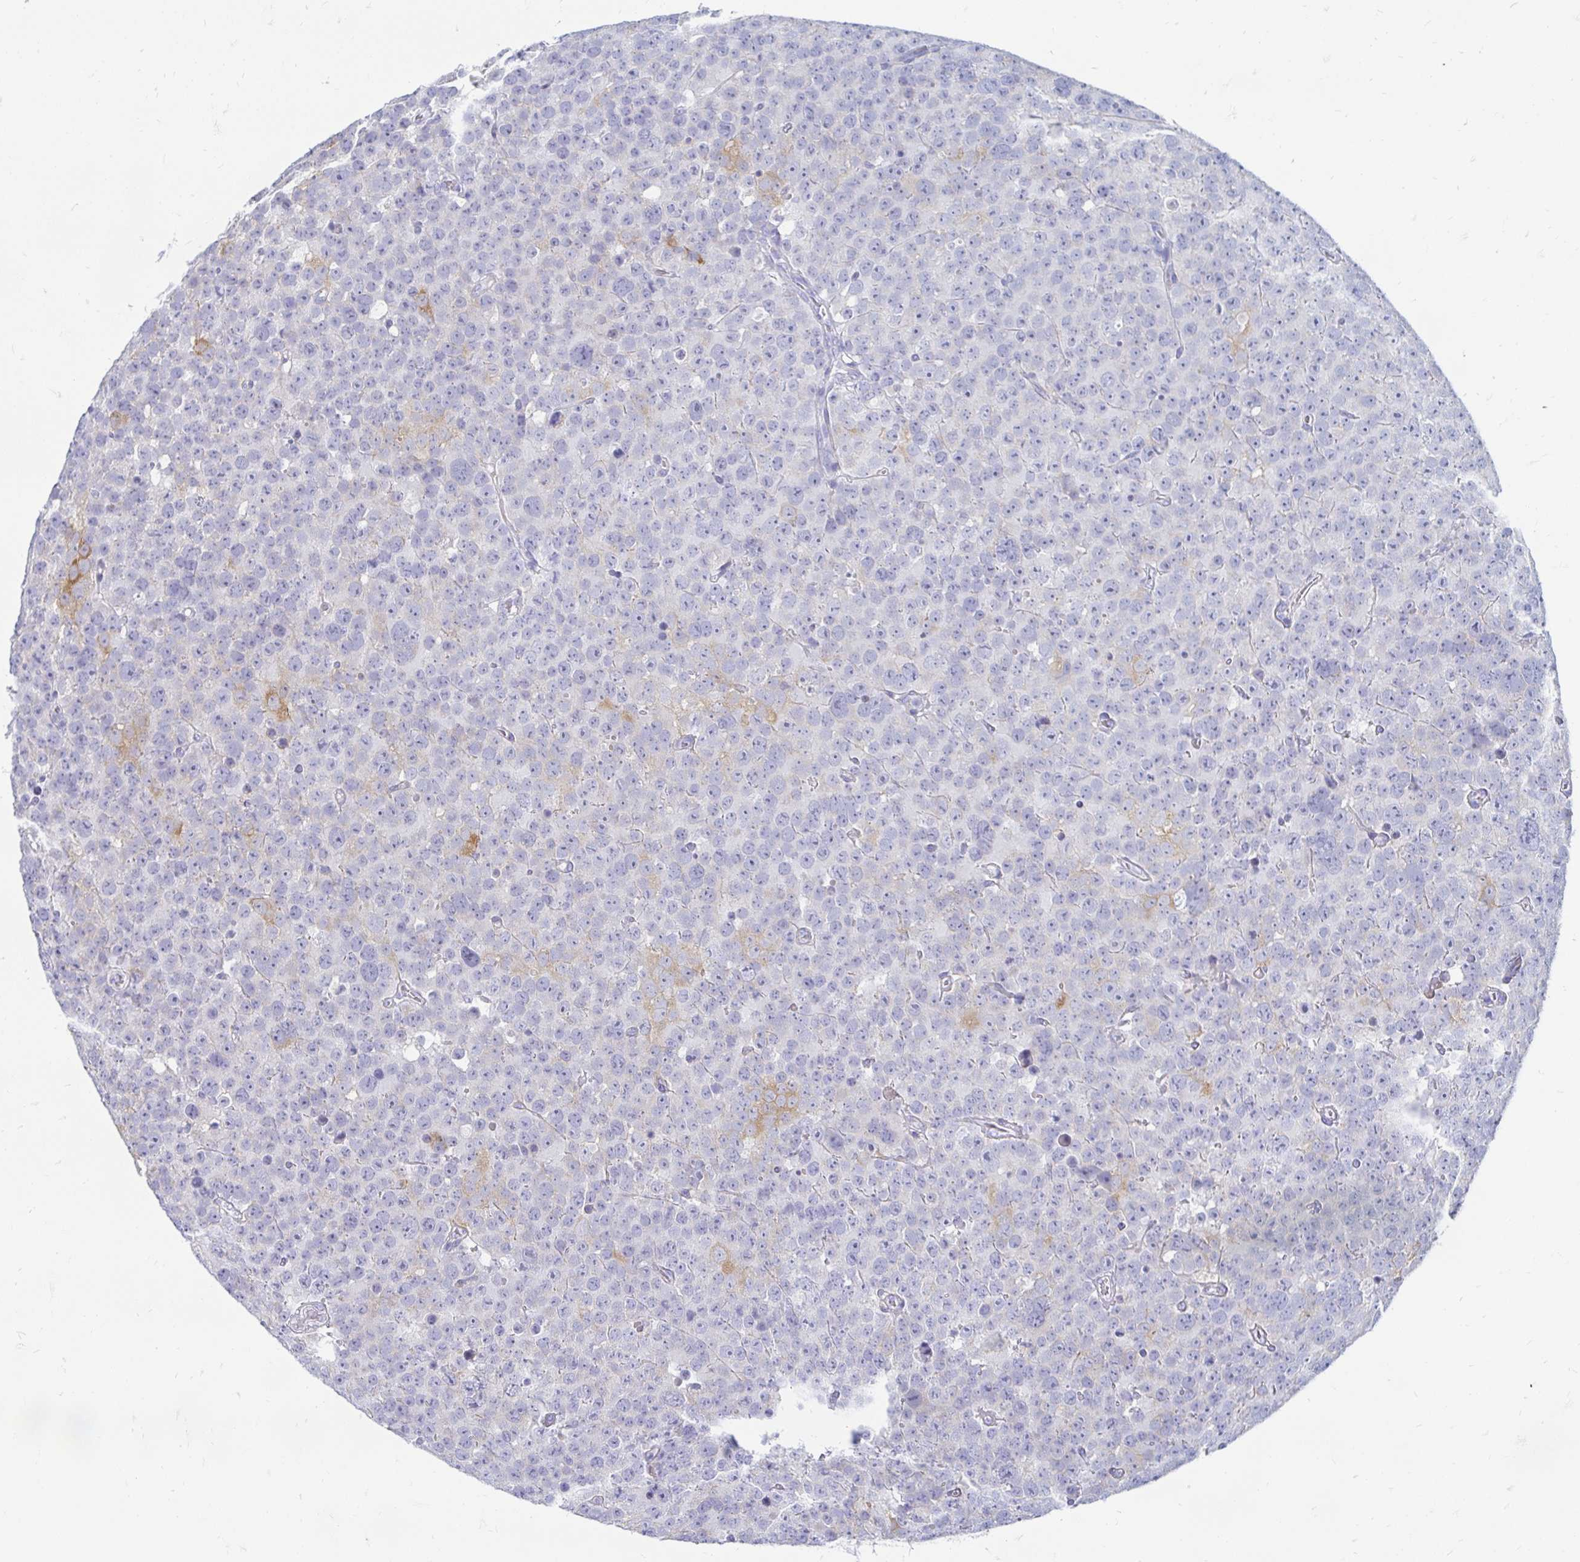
{"staining": {"intensity": "moderate", "quantity": "<25%", "location": "cytoplasmic/membranous"}, "tissue": "testis cancer", "cell_type": "Tumor cells", "image_type": "cancer", "snomed": [{"axis": "morphology", "description": "Seminoma, NOS"}, {"axis": "topography", "description": "Testis"}], "caption": "This photomicrograph demonstrates immunohistochemistry (IHC) staining of testis cancer, with low moderate cytoplasmic/membranous positivity in about <25% of tumor cells.", "gene": "PEG10", "patient": {"sex": "male", "age": 71}}